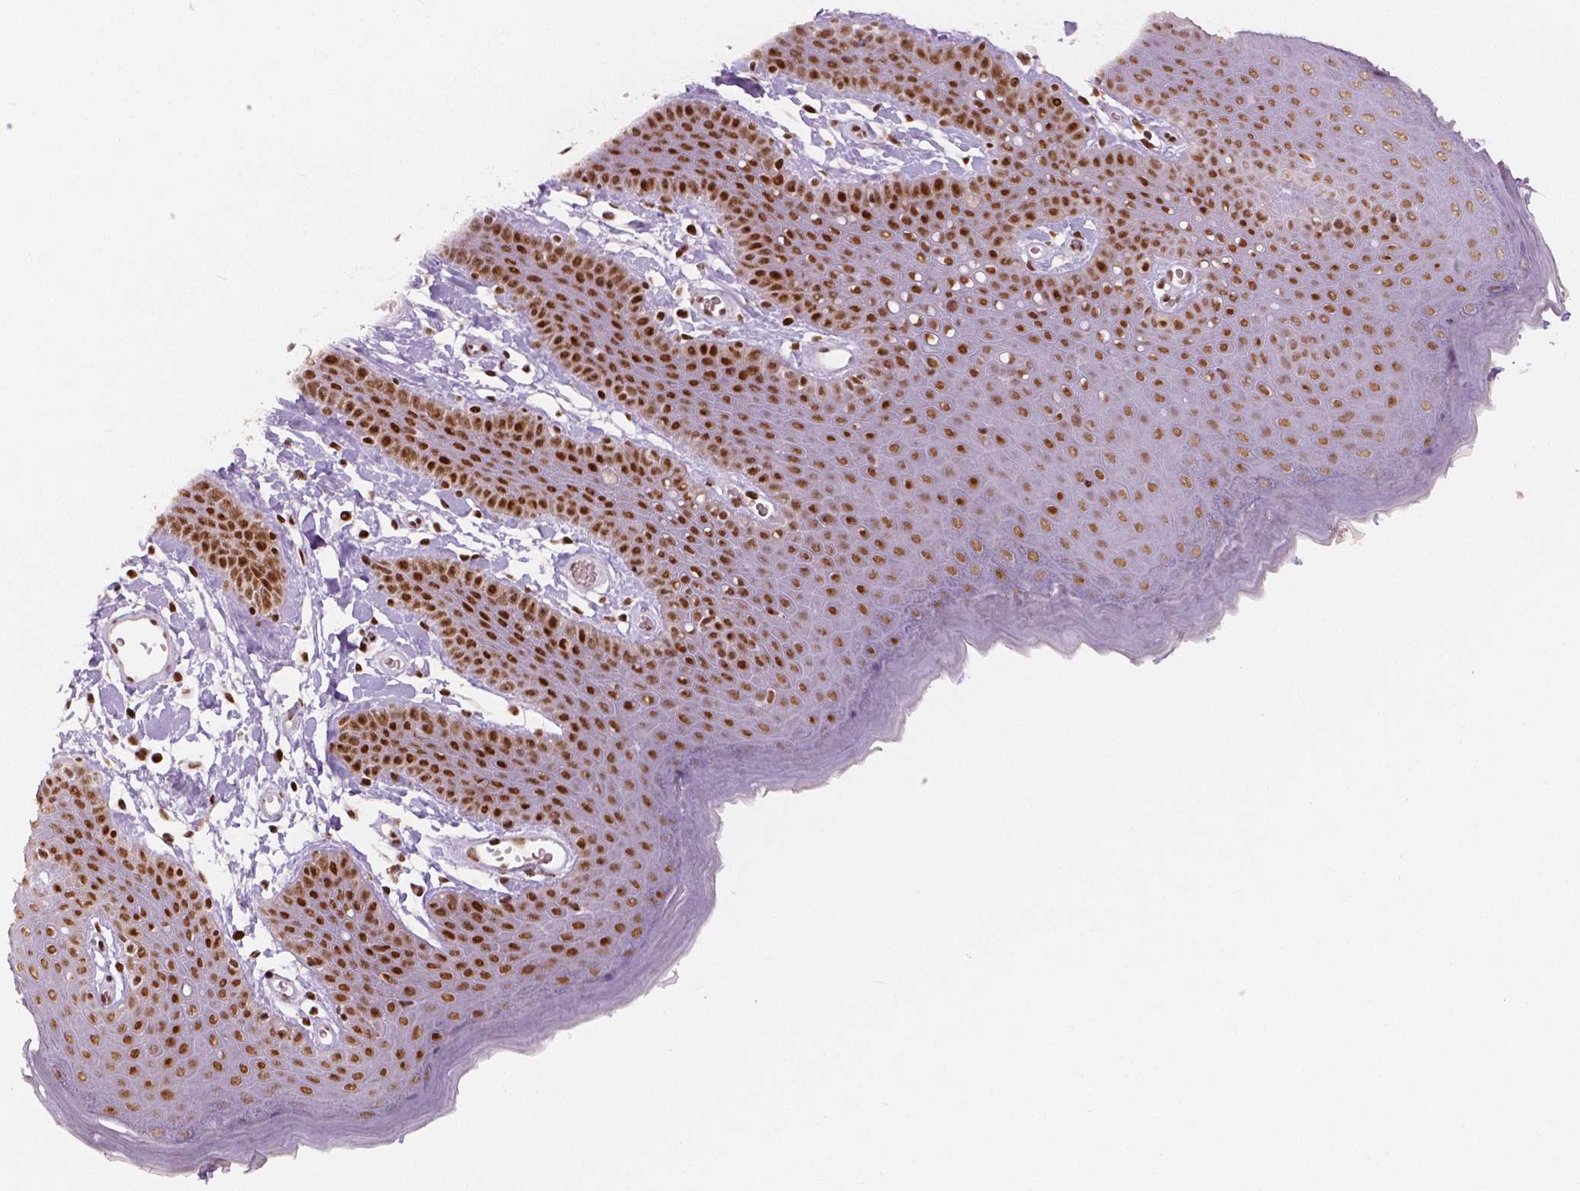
{"staining": {"intensity": "strong", "quantity": ">75%", "location": "nuclear"}, "tissue": "skin", "cell_type": "Epidermal cells", "image_type": "normal", "snomed": [{"axis": "morphology", "description": "Normal tissue, NOS"}, {"axis": "topography", "description": "Anal"}], "caption": "The photomicrograph reveals immunohistochemical staining of benign skin. There is strong nuclear expression is appreciated in approximately >75% of epidermal cells. Using DAB (3,3'-diaminobenzidine) (brown) and hematoxylin (blue) stains, captured at high magnification using brightfield microscopy.", "gene": "BRD4", "patient": {"sex": "male", "age": 53}}